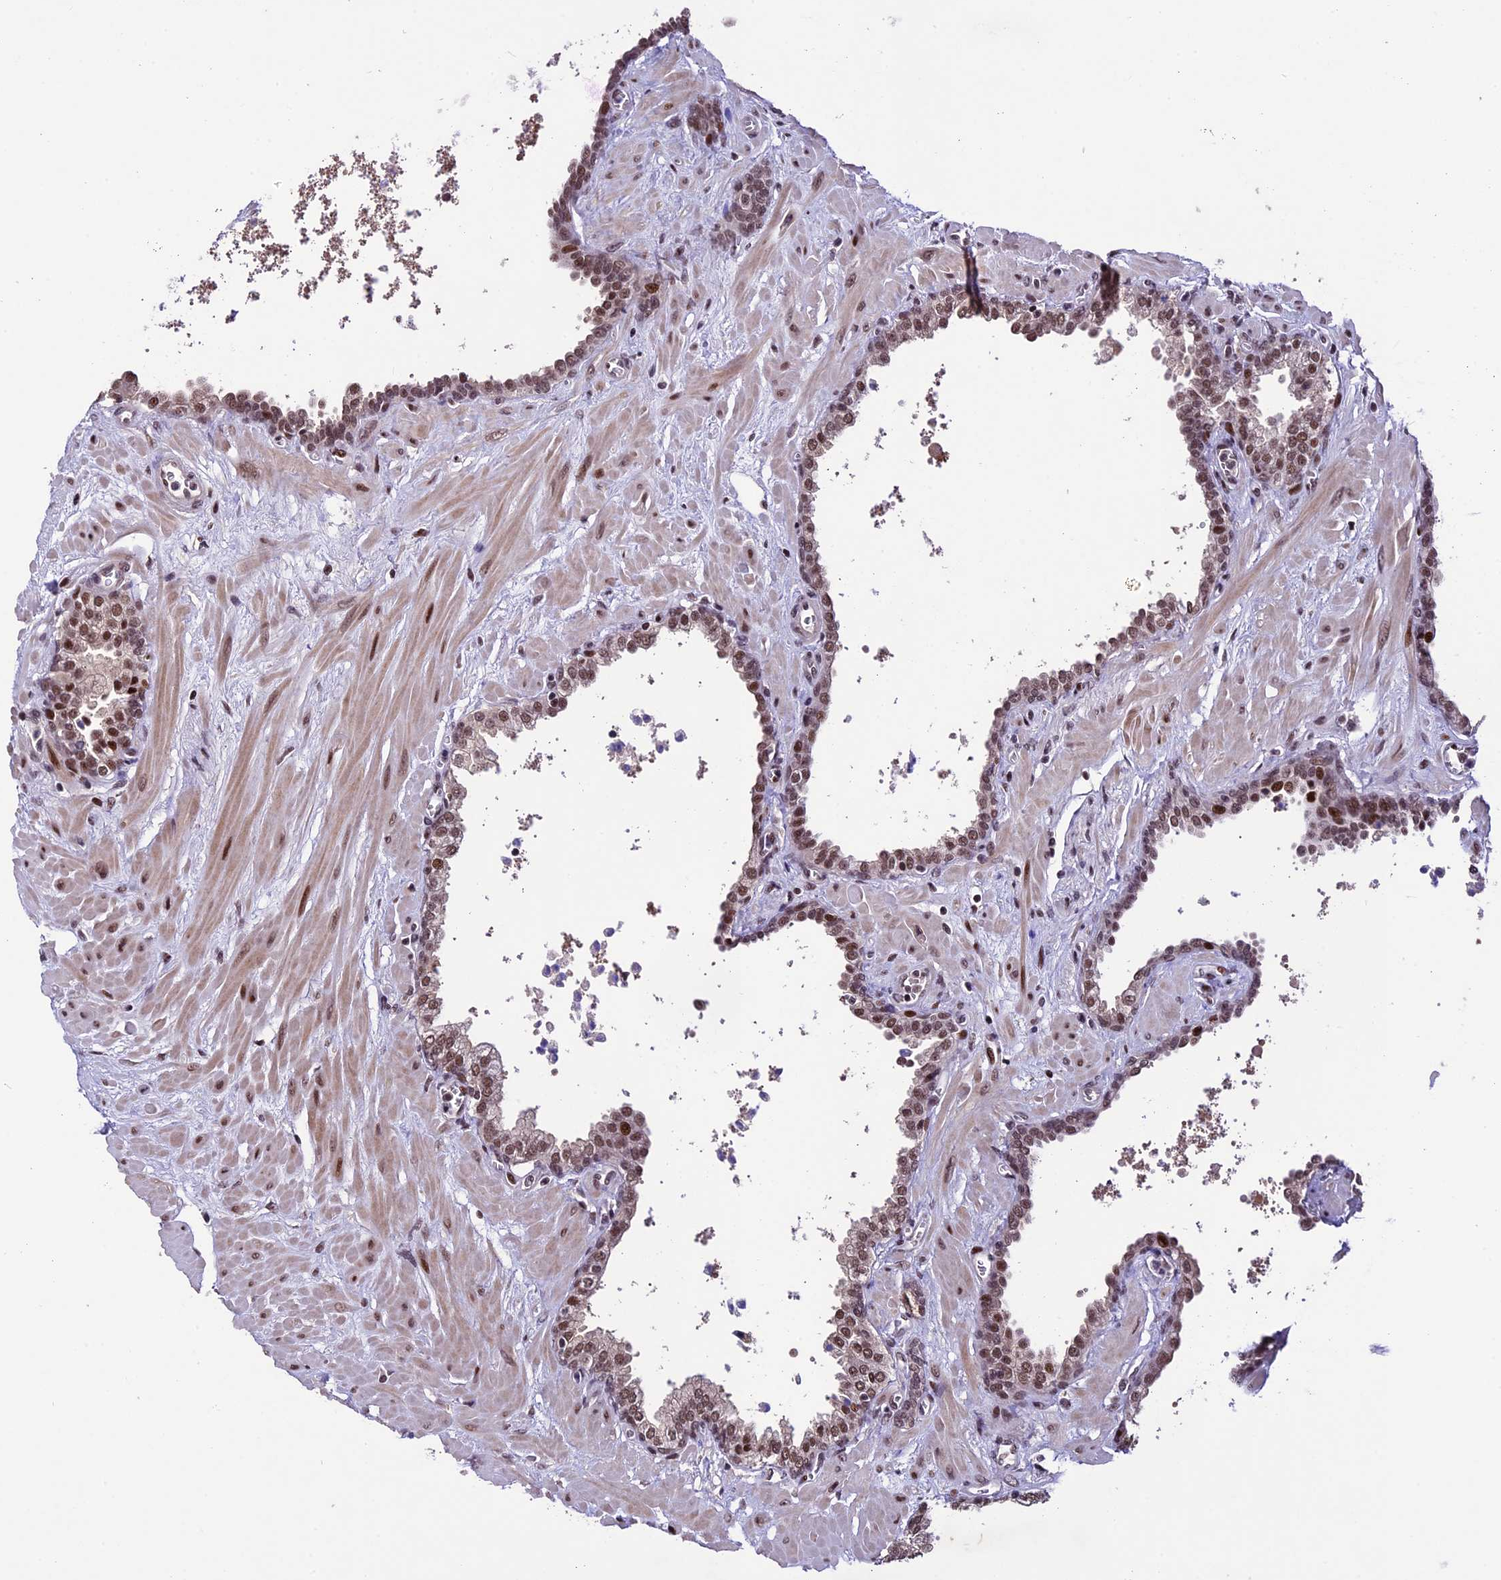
{"staining": {"intensity": "moderate", "quantity": ">75%", "location": "nuclear"}, "tissue": "prostate", "cell_type": "Glandular cells", "image_type": "normal", "snomed": [{"axis": "morphology", "description": "Normal tissue, NOS"}, {"axis": "topography", "description": "Prostate"}], "caption": "The immunohistochemical stain shows moderate nuclear positivity in glandular cells of normal prostate.", "gene": "TCP11L2", "patient": {"sex": "male", "age": 60}}